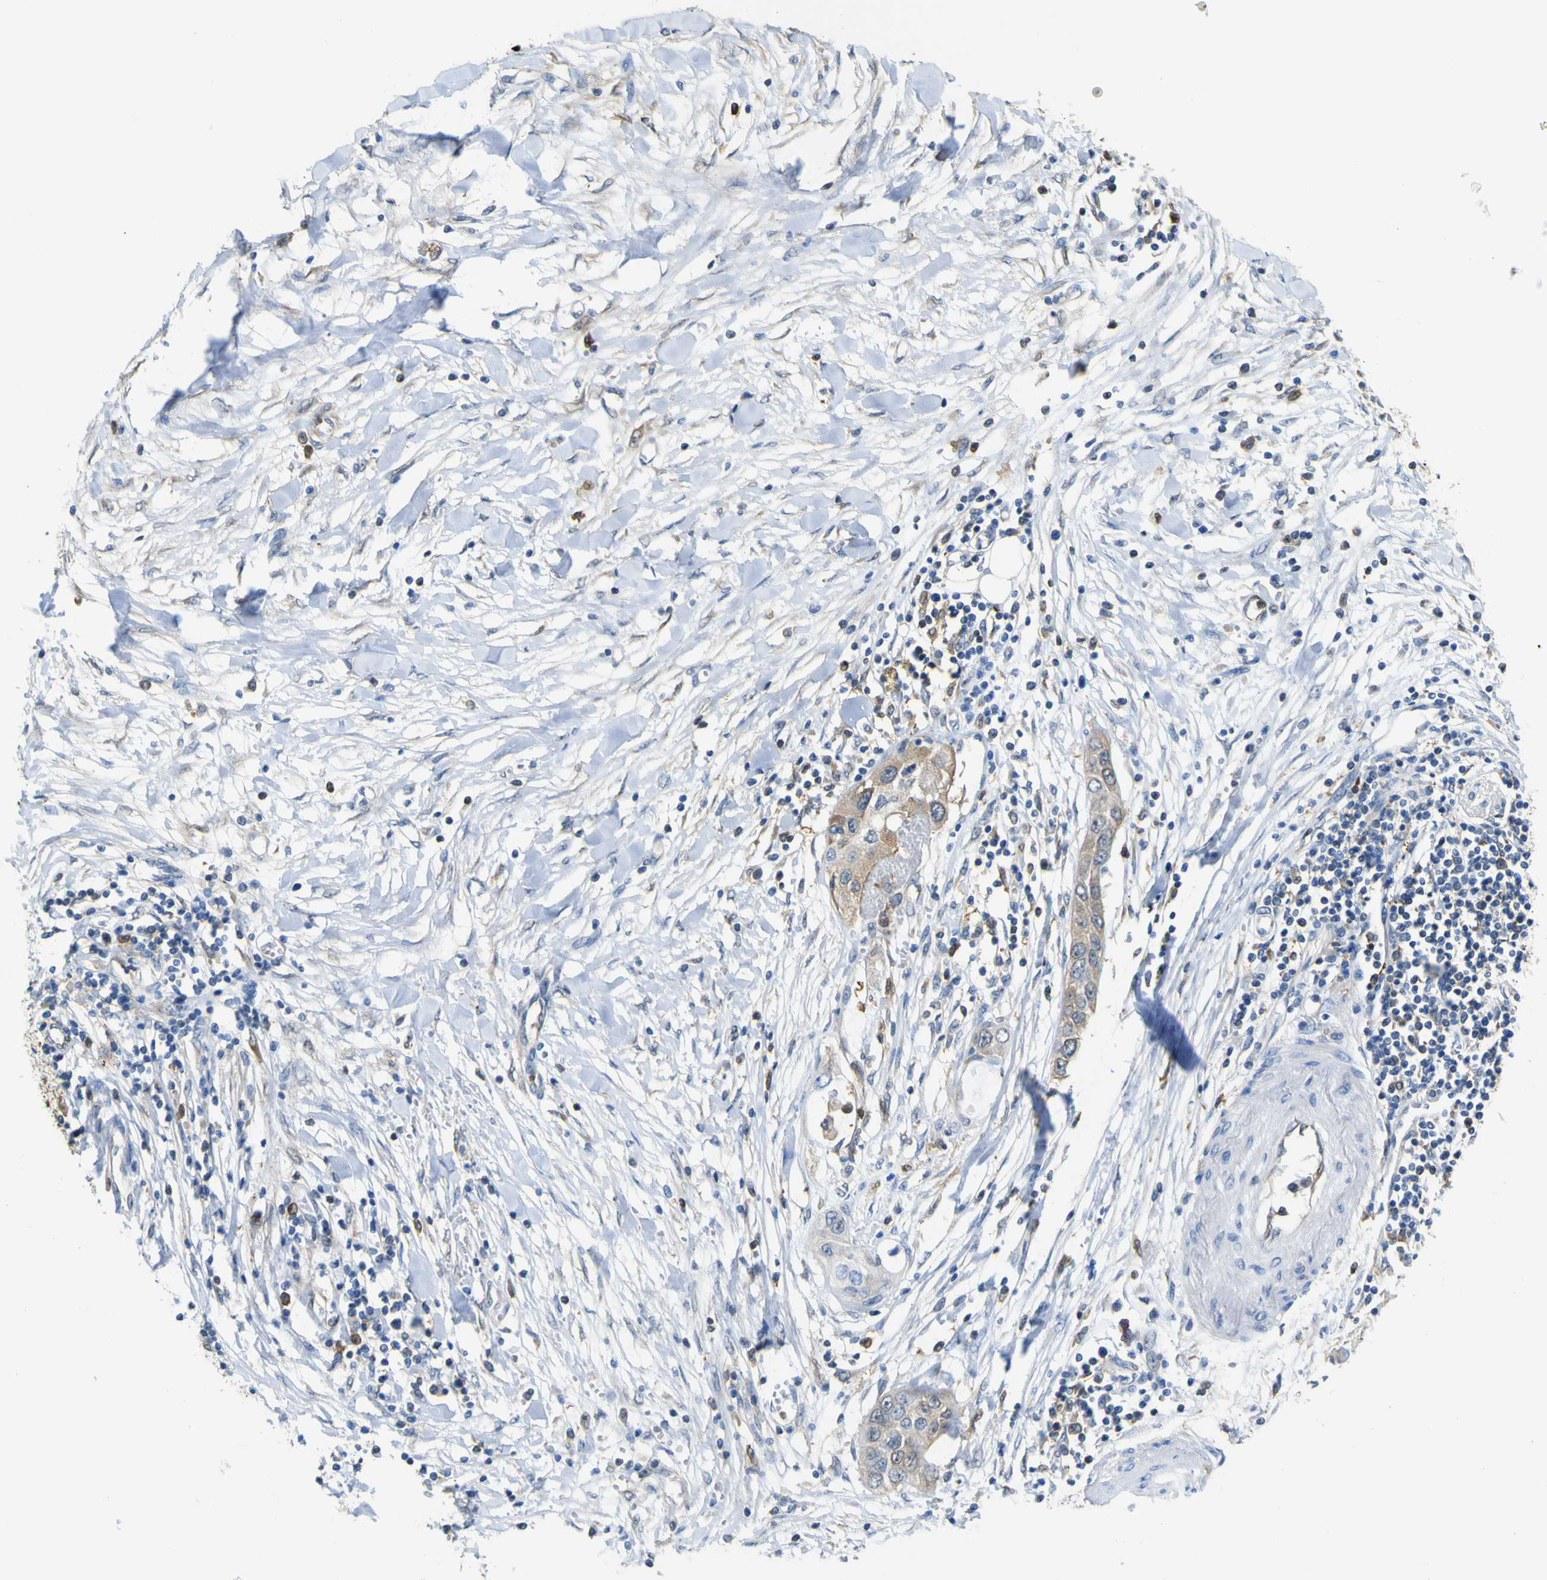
{"staining": {"intensity": "moderate", "quantity": "25%-75%", "location": "cytoplasmic/membranous"}, "tissue": "pancreatic cancer", "cell_type": "Tumor cells", "image_type": "cancer", "snomed": [{"axis": "morphology", "description": "Adenocarcinoma, NOS"}, {"axis": "topography", "description": "Pancreas"}], "caption": "Pancreatic adenocarcinoma stained for a protein (brown) exhibits moderate cytoplasmic/membranous positive expression in approximately 25%-75% of tumor cells.", "gene": "ABHD3", "patient": {"sex": "female", "age": 70}}